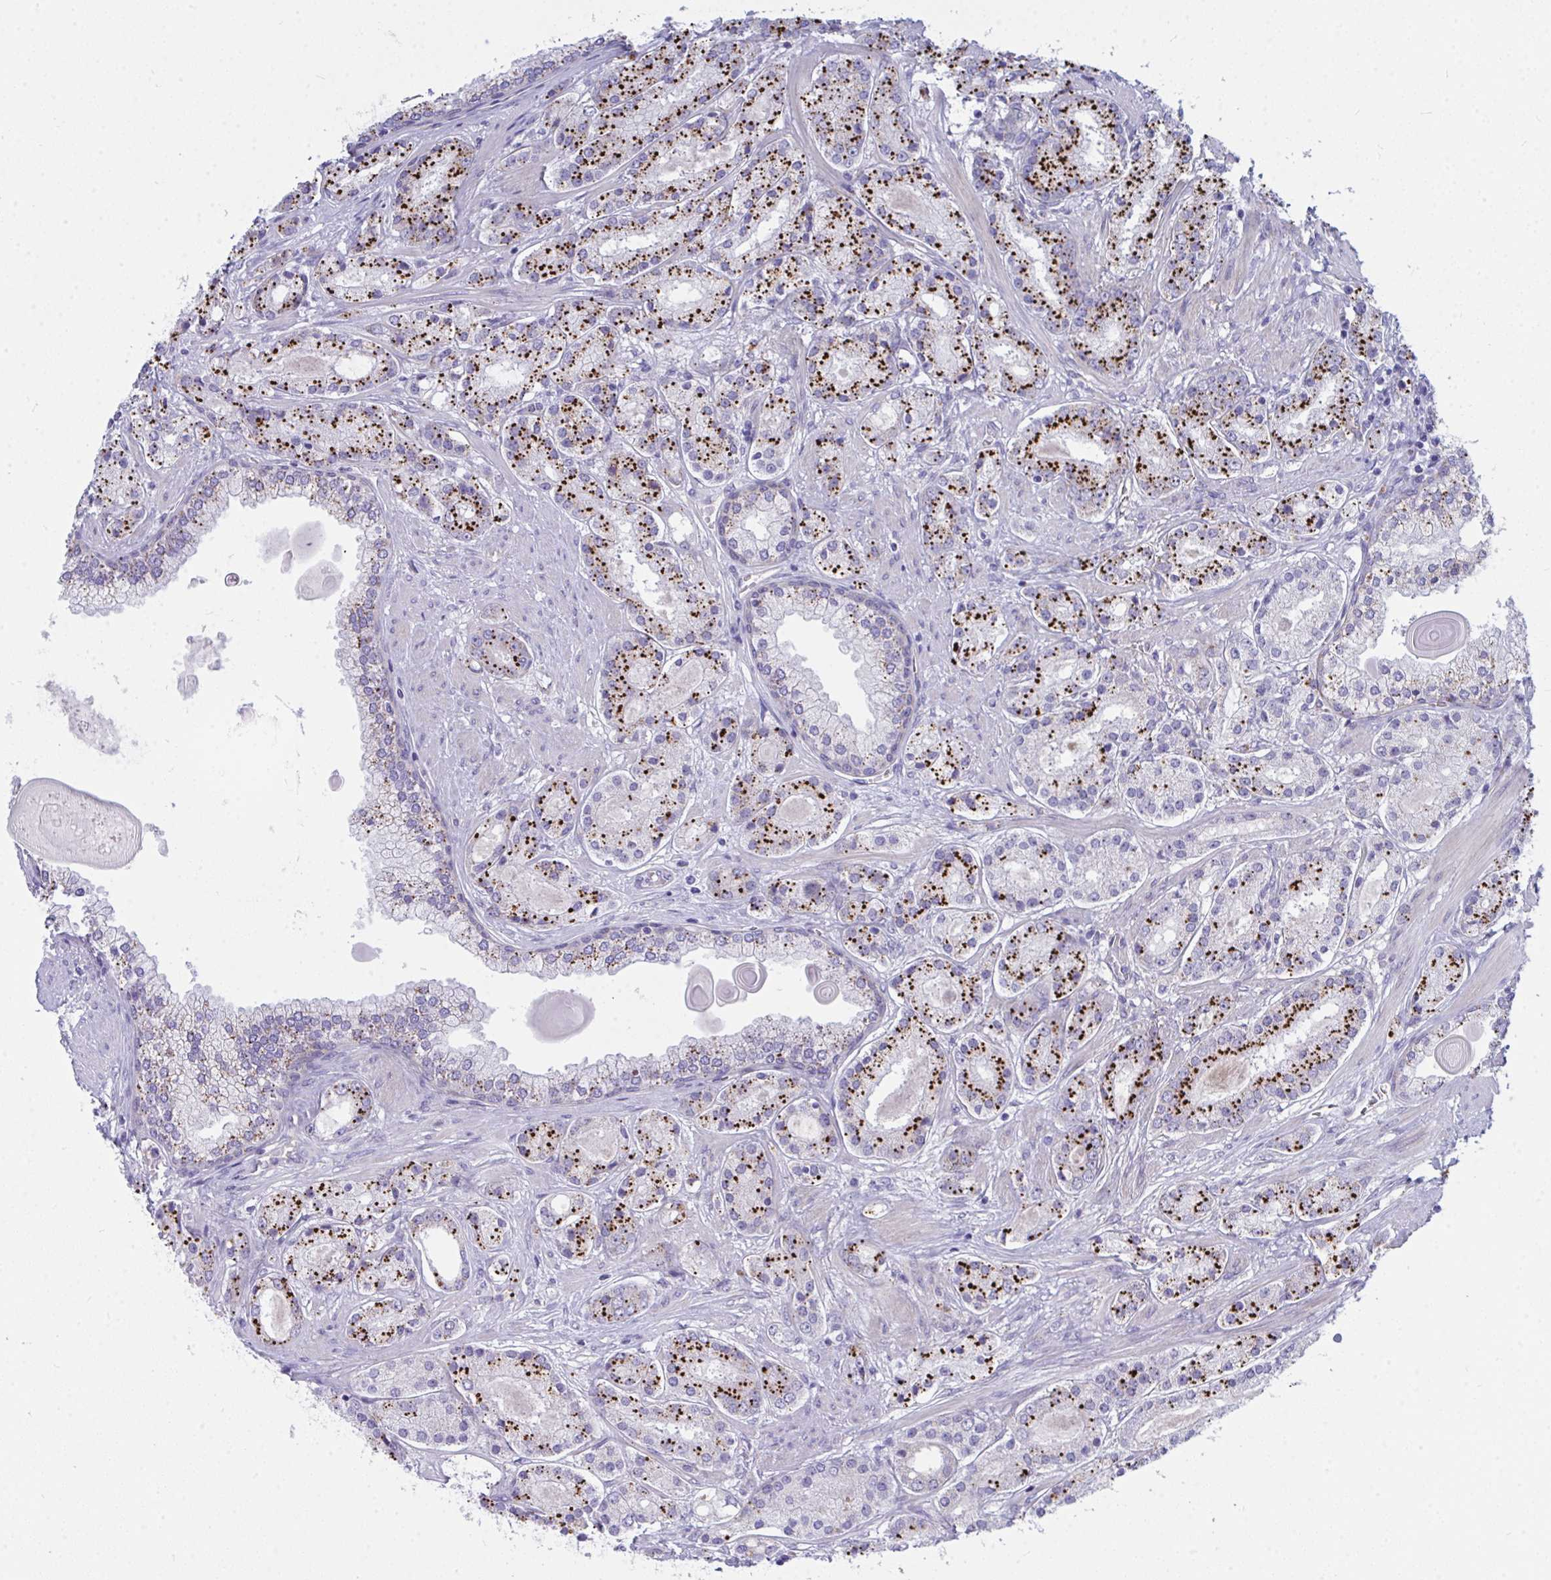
{"staining": {"intensity": "strong", "quantity": ">75%", "location": "cytoplasmic/membranous"}, "tissue": "prostate cancer", "cell_type": "Tumor cells", "image_type": "cancer", "snomed": [{"axis": "morphology", "description": "Adenocarcinoma, High grade"}, {"axis": "topography", "description": "Prostate"}], "caption": "Approximately >75% of tumor cells in prostate cancer (high-grade adenocarcinoma) reveal strong cytoplasmic/membranous protein expression as visualized by brown immunohistochemical staining.", "gene": "GAB1", "patient": {"sex": "male", "age": 67}}